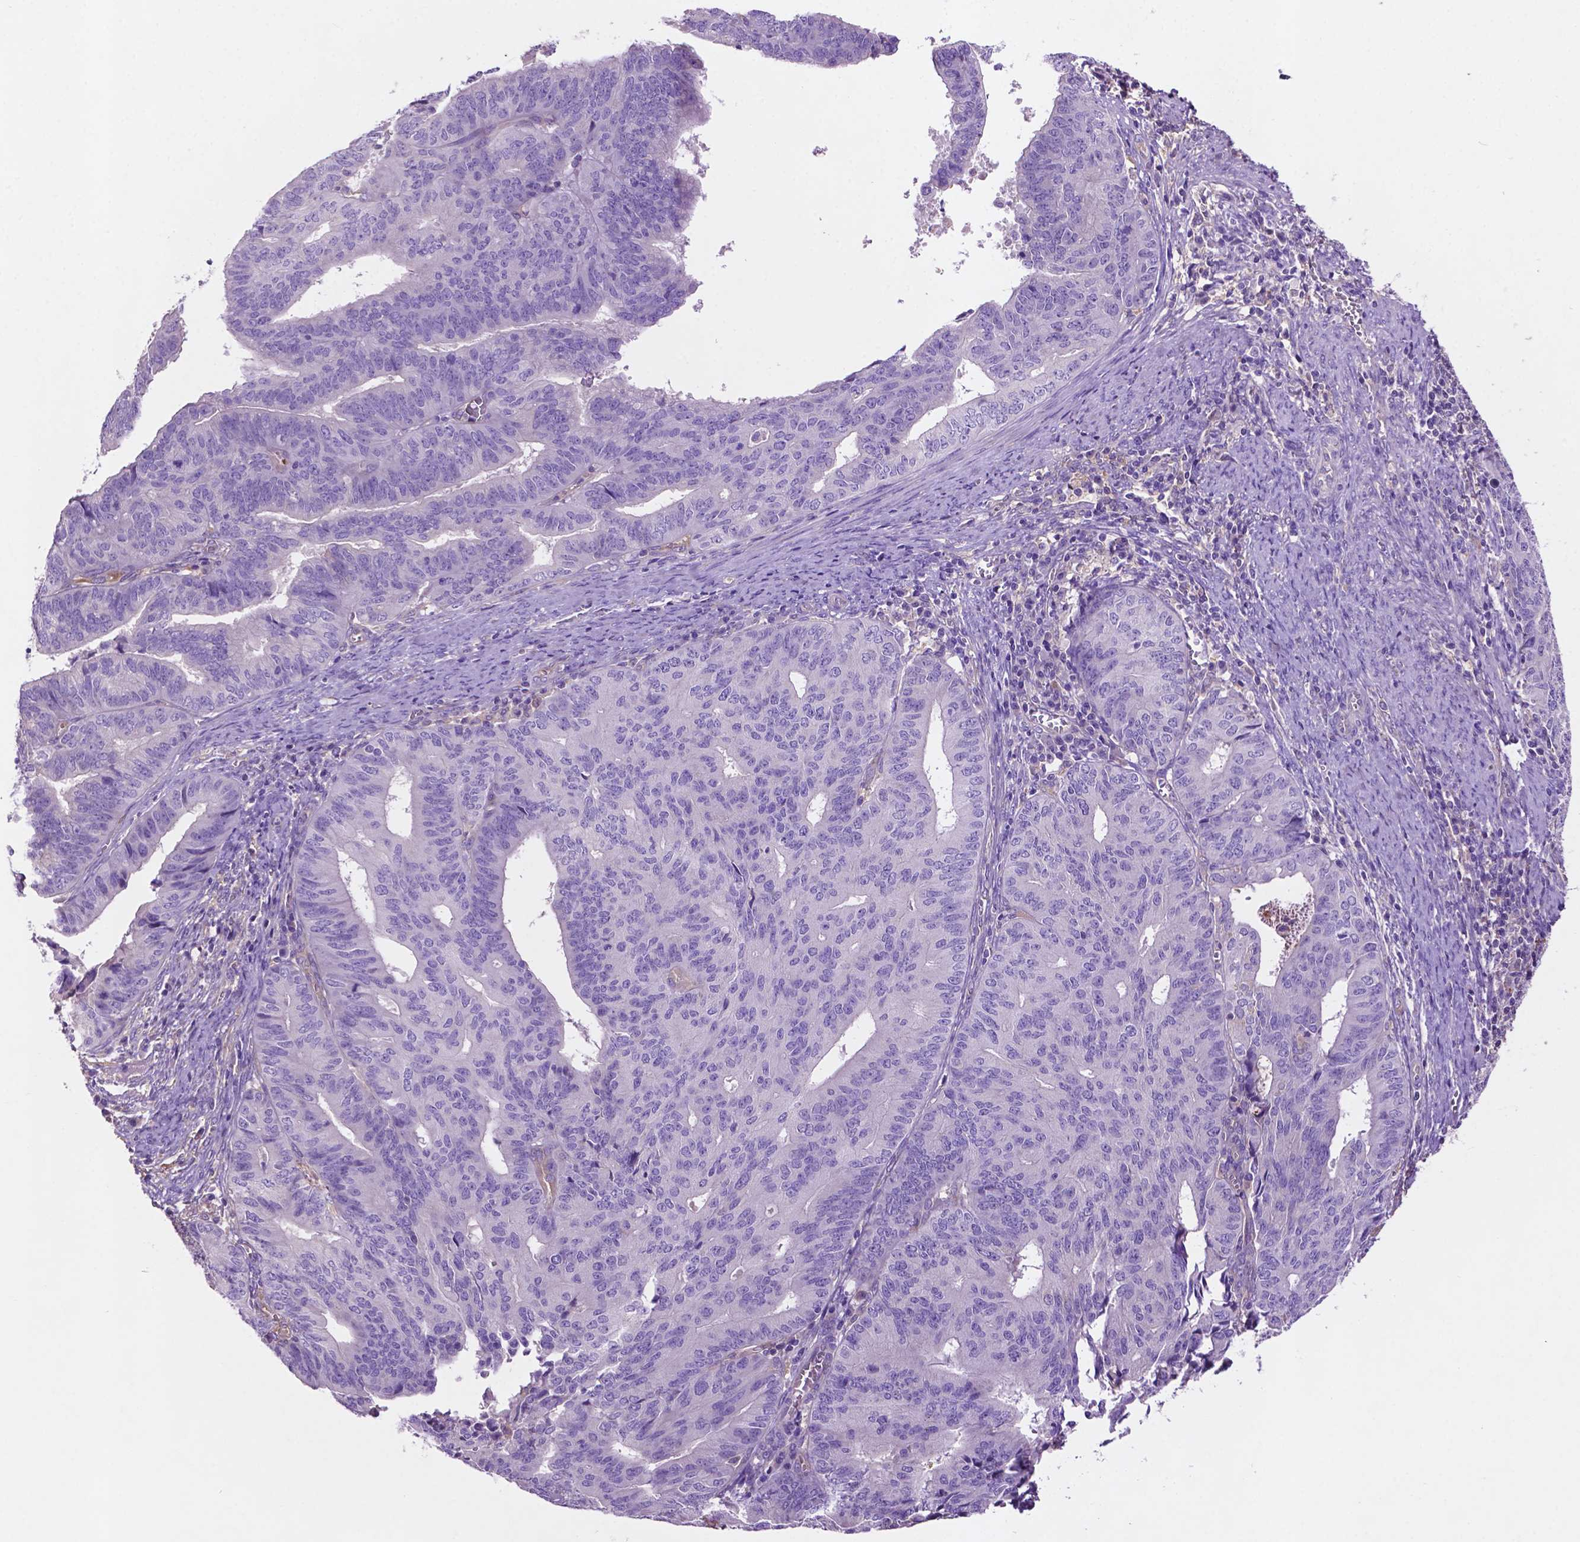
{"staining": {"intensity": "negative", "quantity": "none", "location": "none"}, "tissue": "endometrial cancer", "cell_type": "Tumor cells", "image_type": "cancer", "snomed": [{"axis": "morphology", "description": "Adenocarcinoma, NOS"}, {"axis": "topography", "description": "Endometrium"}], "caption": "Image shows no significant protein expression in tumor cells of endometrial cancer.", "gene": "GDPD5", "patient": {"sex": "female", "age": 65}}